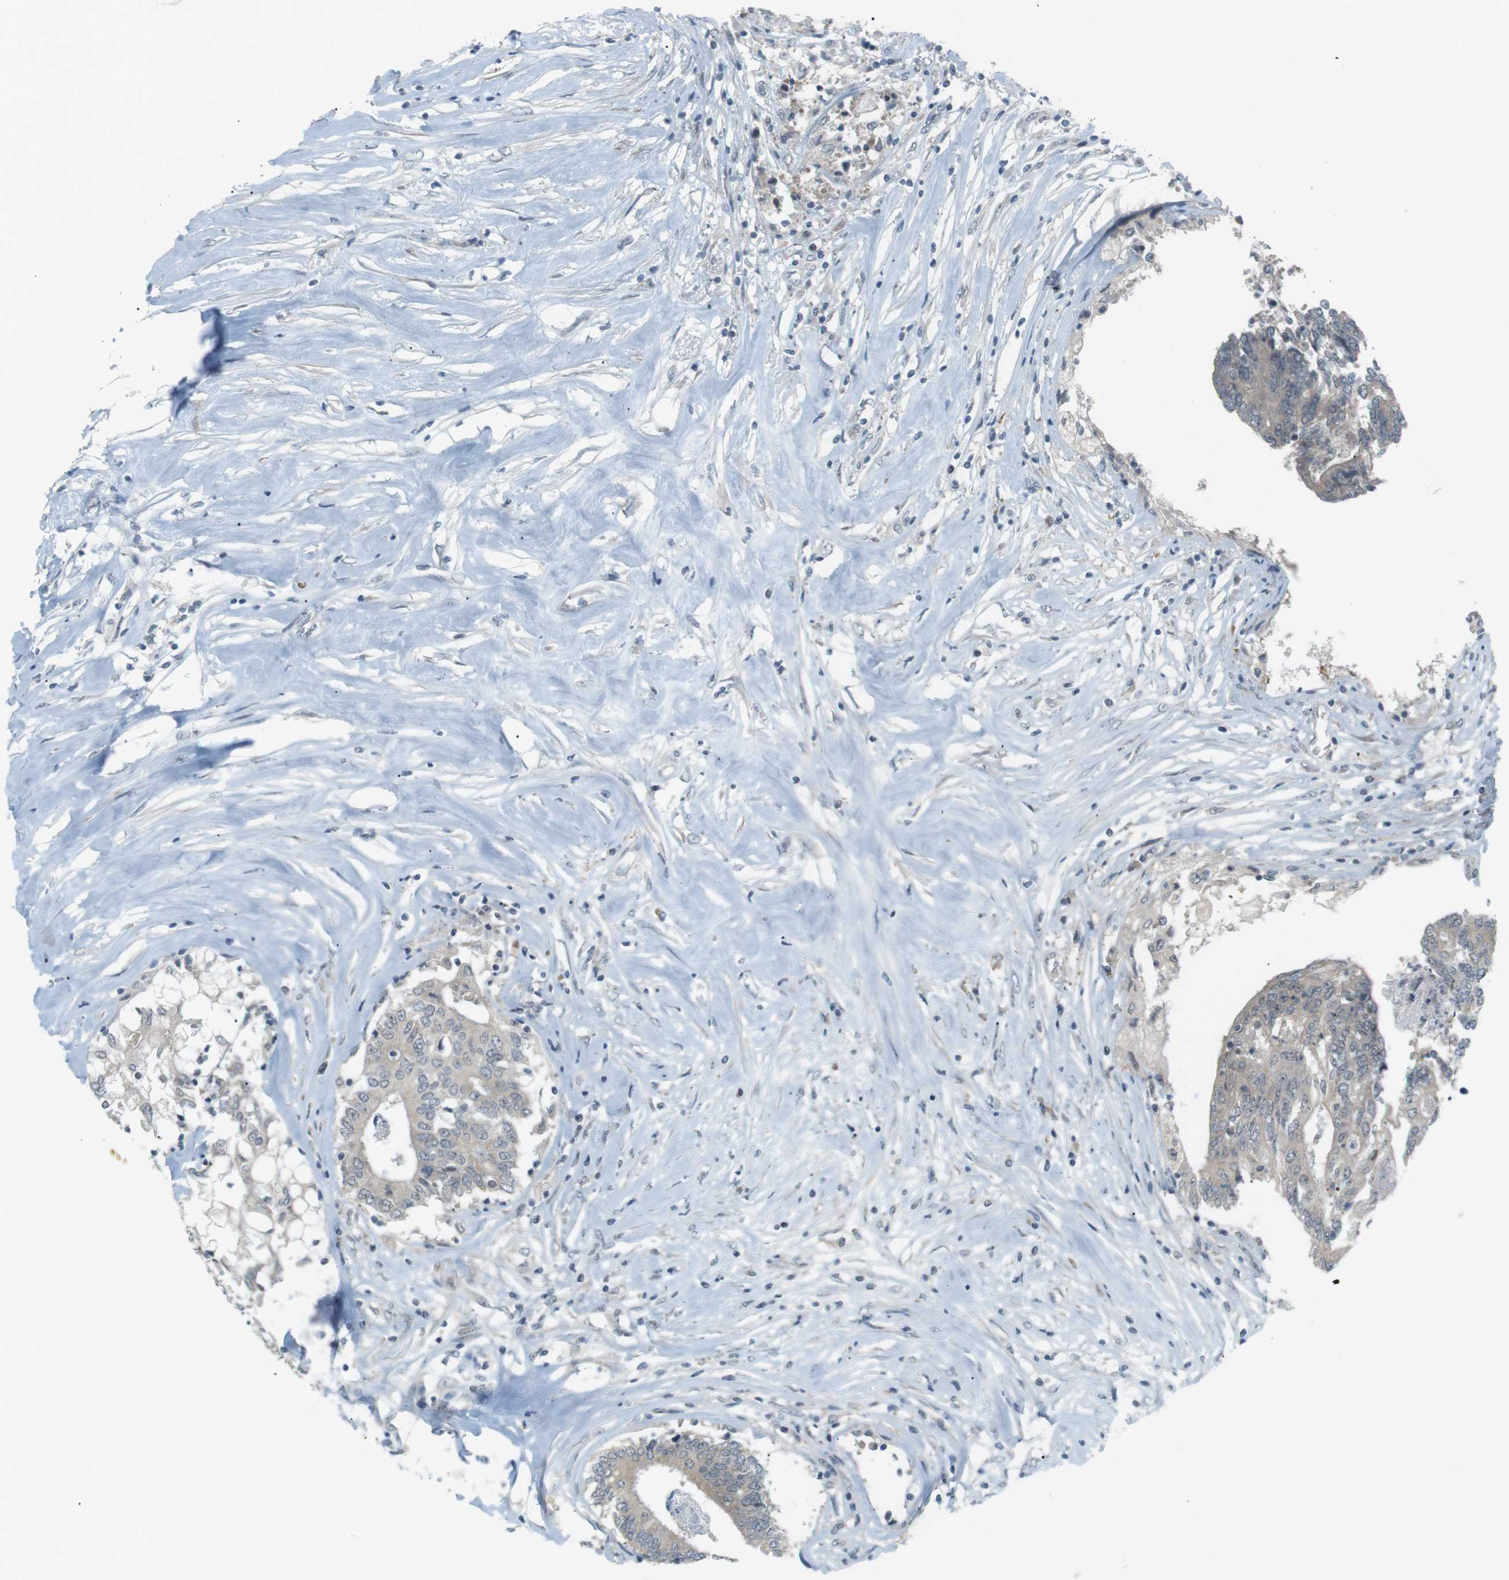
{"staining": {"intensity": "negative", "quantity": "none", "location": "none"}, "tissue": "colorectal cancer", "cell_type": "Tumor cells", "image_type": "cancer", "snomed": [{"axis": "morphology", "description": "Adenocarcinoma, NOS"}, {"axis": "topography", "description": "Rectum"}], "caption": "Immunohistochemistry (IHC) of human adenocarcinoma (colorectal) exhibits no positivity in tumor cells. Brightfield microscopy of IHC stained with DAB (brown) and hematoxylin (blue), captured at high magnification.", "gene": "RTN3", "patient": {"sex": "male", "age": 63}}